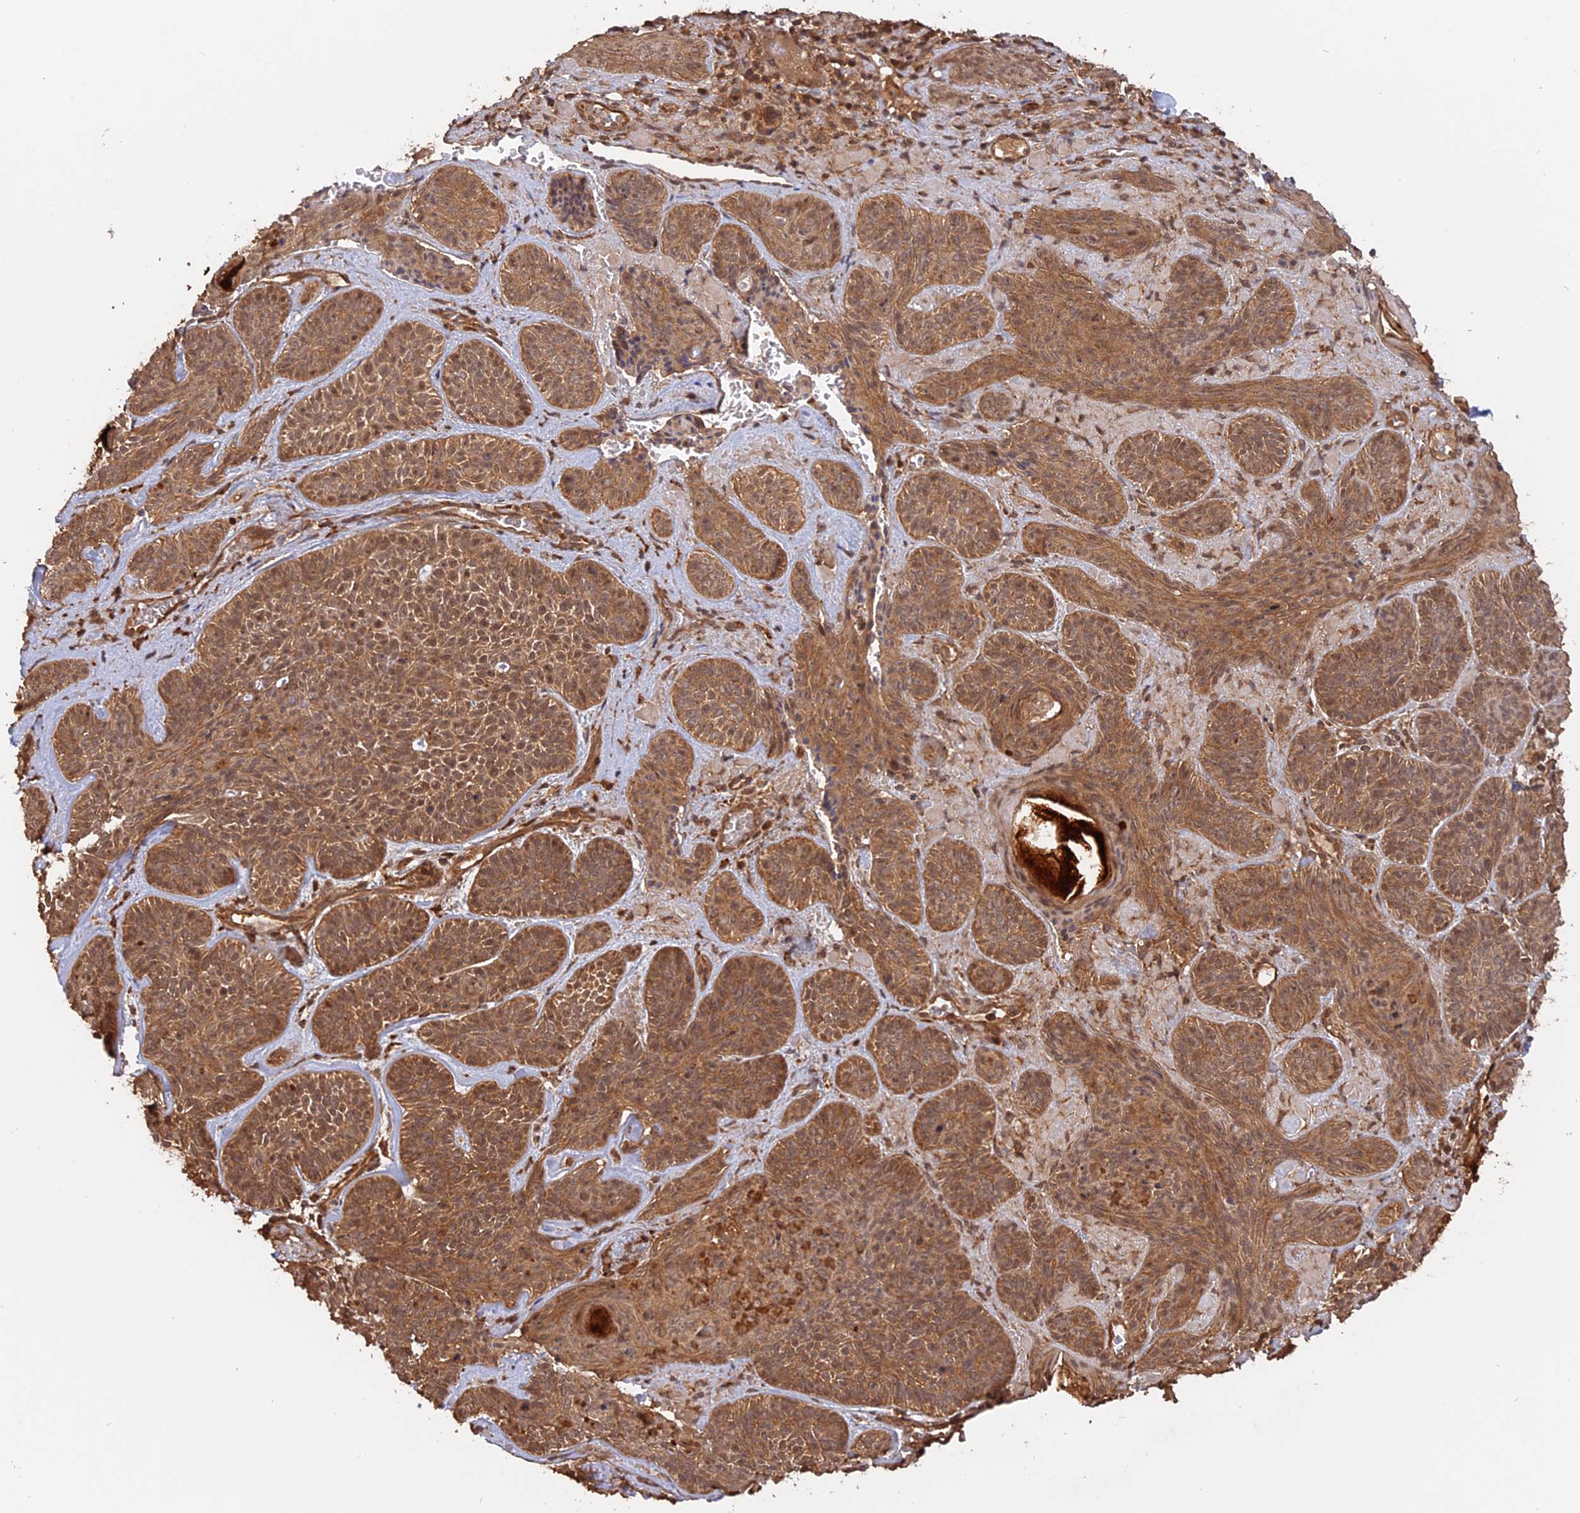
{"staining": {"intensity": "moderate", "quantity": ">75%", "location": "cytoplasmic/membranous"}, "tissue": "skin cancer", "cell_type": "Tumor cells", "image_type": "cancer", "snomed": [{"axis": "morphology", "description": "Basal cell carcinoma"}, {"axis": "topography", "description": "Skin"}], "caption": "Brown immunohistochemical staining in human skin cancer exhibits moderate cytoplasmic/membranous staining in approximately >75% of tumor cells.", "gene": "CCDC174", "patient": {"sex": "male", "age": 85}}